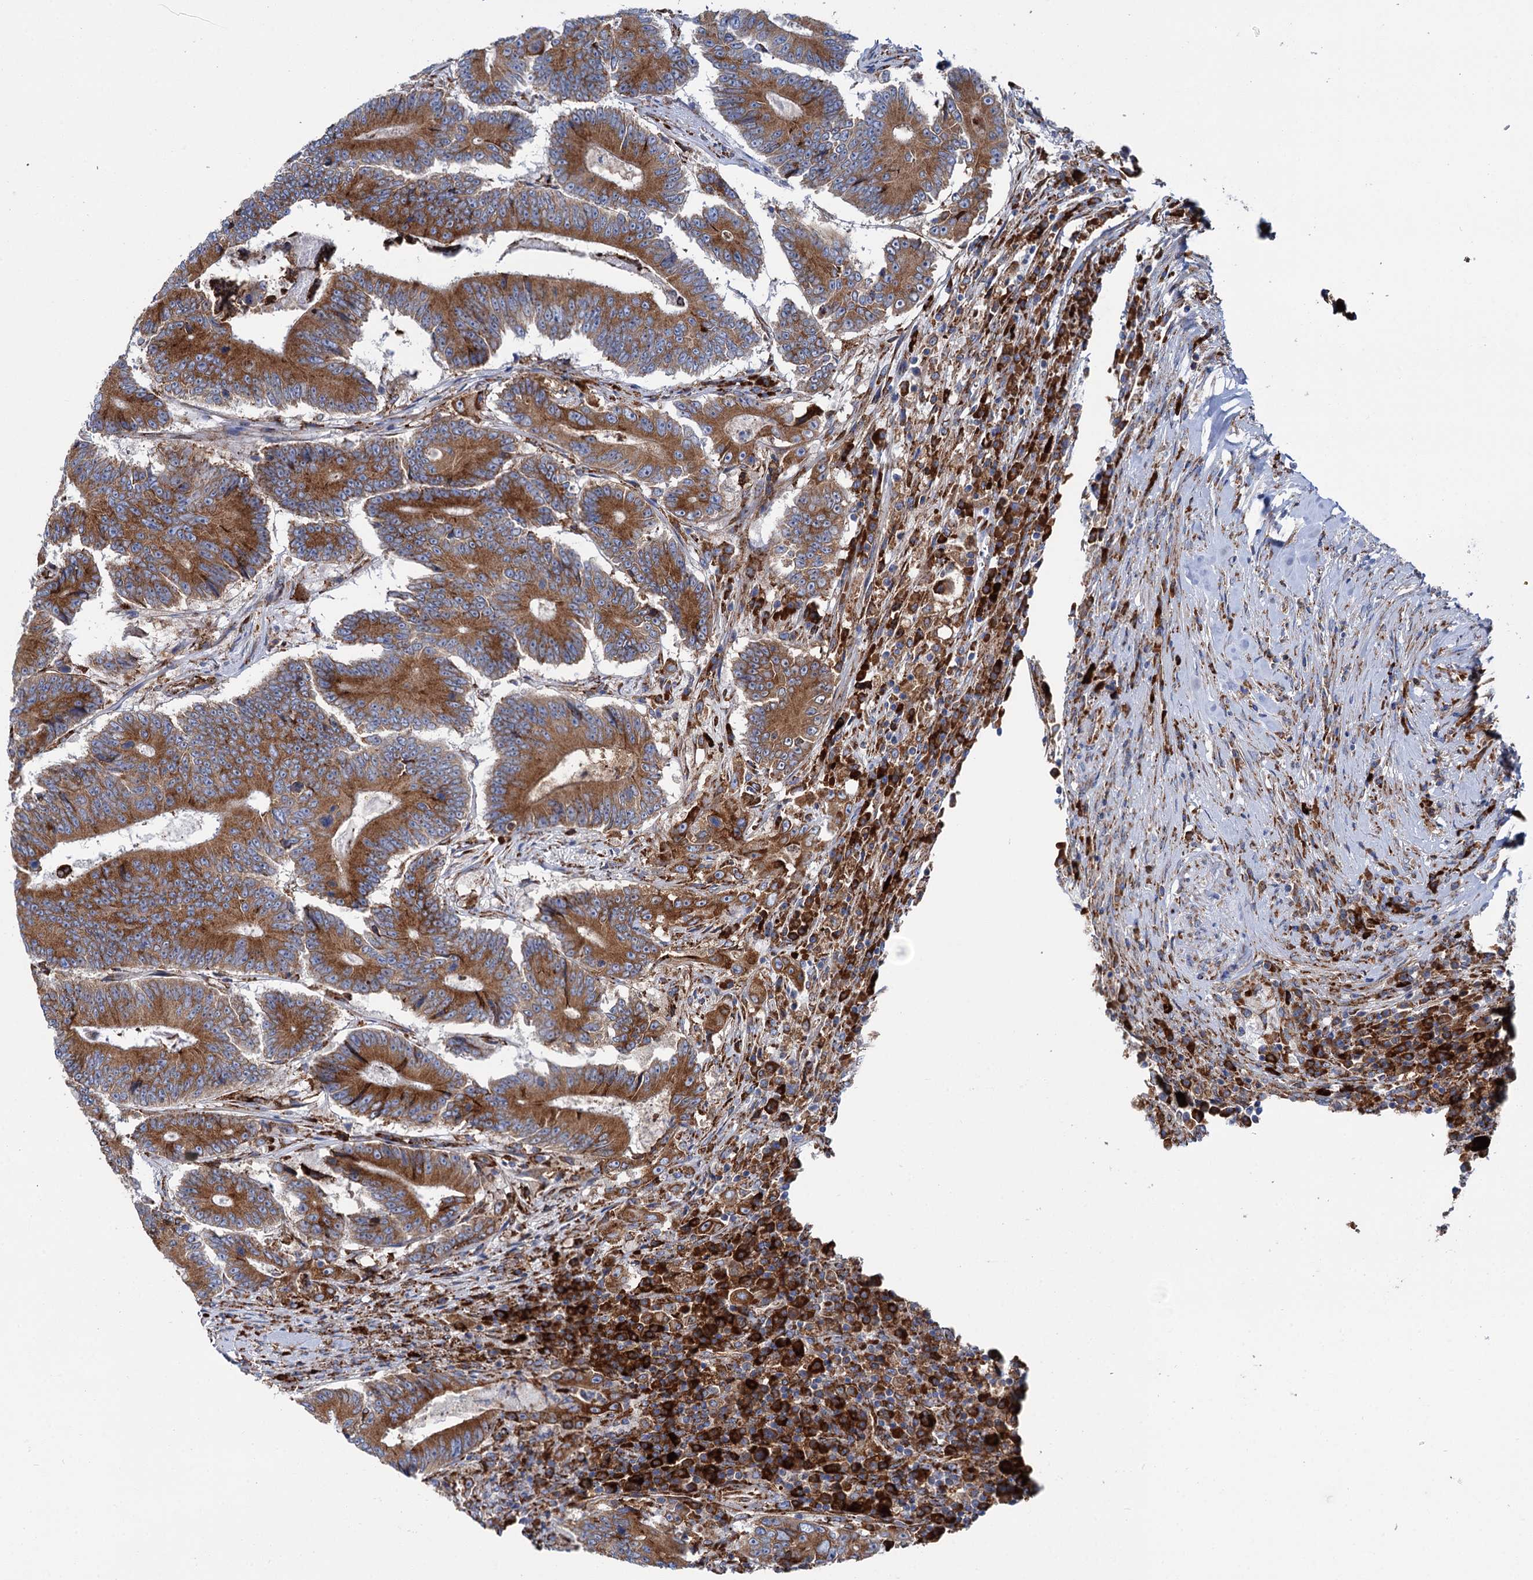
{"staining": {"intensity": "moderate", "quantity": ">75%", "location": "cytoplasmic/membranous"}, "tissue": "colorectal cancer", "cell_type": "Tumor cells", "image_type": "cancer", "snomed": [{"axis": "morphology", "description": "Adenocarcinoma, NOS"}, {"axis": "topography", "description": "Colon"}], "caption": "Approximately >75% of tumor cells in adenocarcinoma (colorectal) show moderate cytoplasmic/membranous protein positivity as visualized by brown immunohistochemical staining.", "gene": "SHE", "patient": {"sex": "male", "age": 83}}